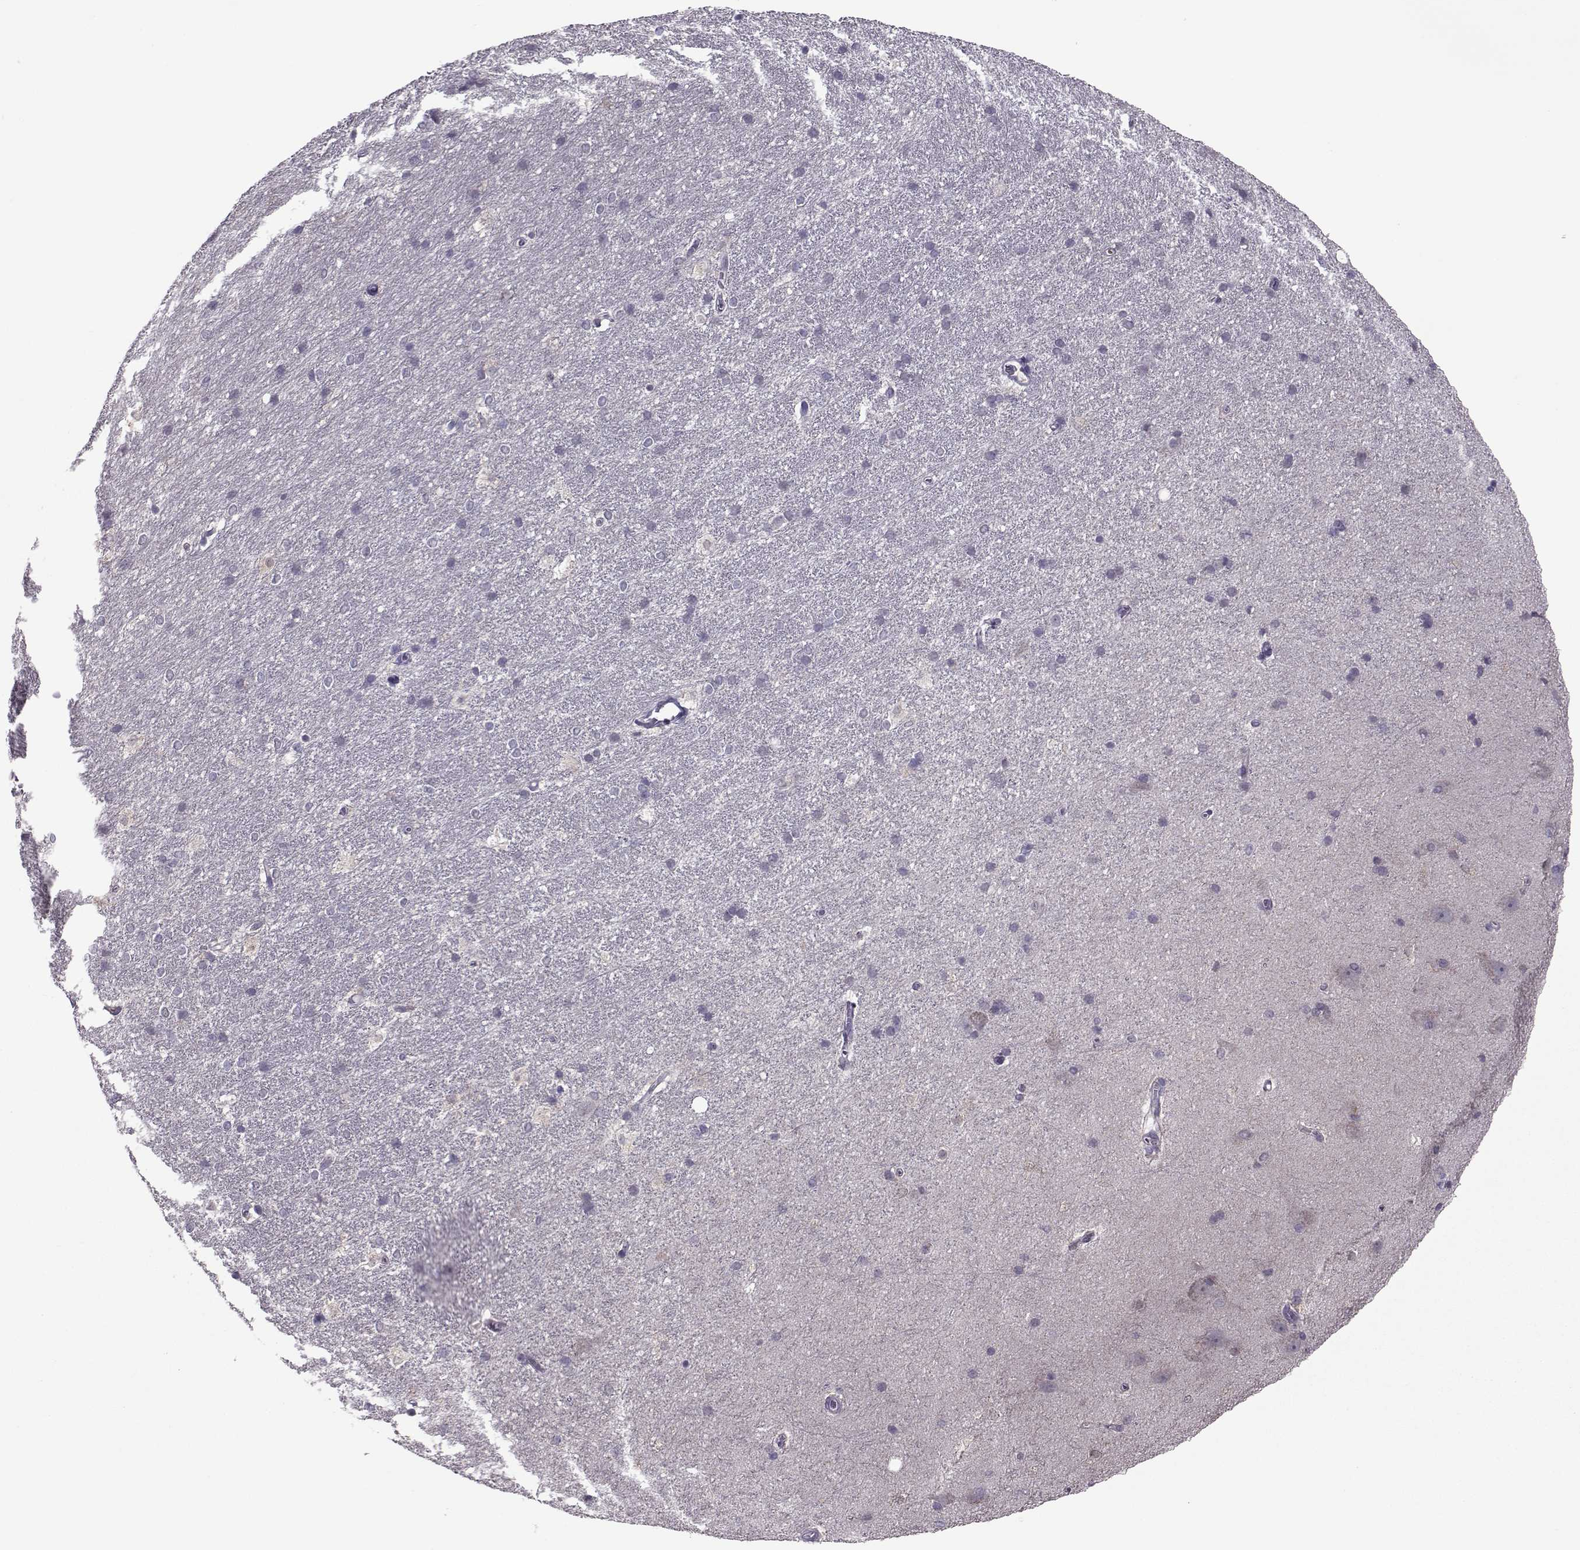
{"staining": {"intensity": "negative", "quantity": "none", "location": "none"}, "tissue": "hippocampus", "cell_type": "Glial cells", "image_type": "normal", "snomed": [{"axis": "morphology", "description": "Normal tissue, NOS"}, {"axis": "topography", "description": "Cerebral cortex"}, {"axis": "topography", "description": "Hippocampus"}], "caption": "The IHC image has no significant staining in glial cells of hippocampus. The staining is performed using DAB (3,3'-diaminobenzidine) brown chromogen with nuclei counter-stained in using hematoxylin.", "gene": "ASRGL1", "patient": {"sex": "female", "age": 19}}